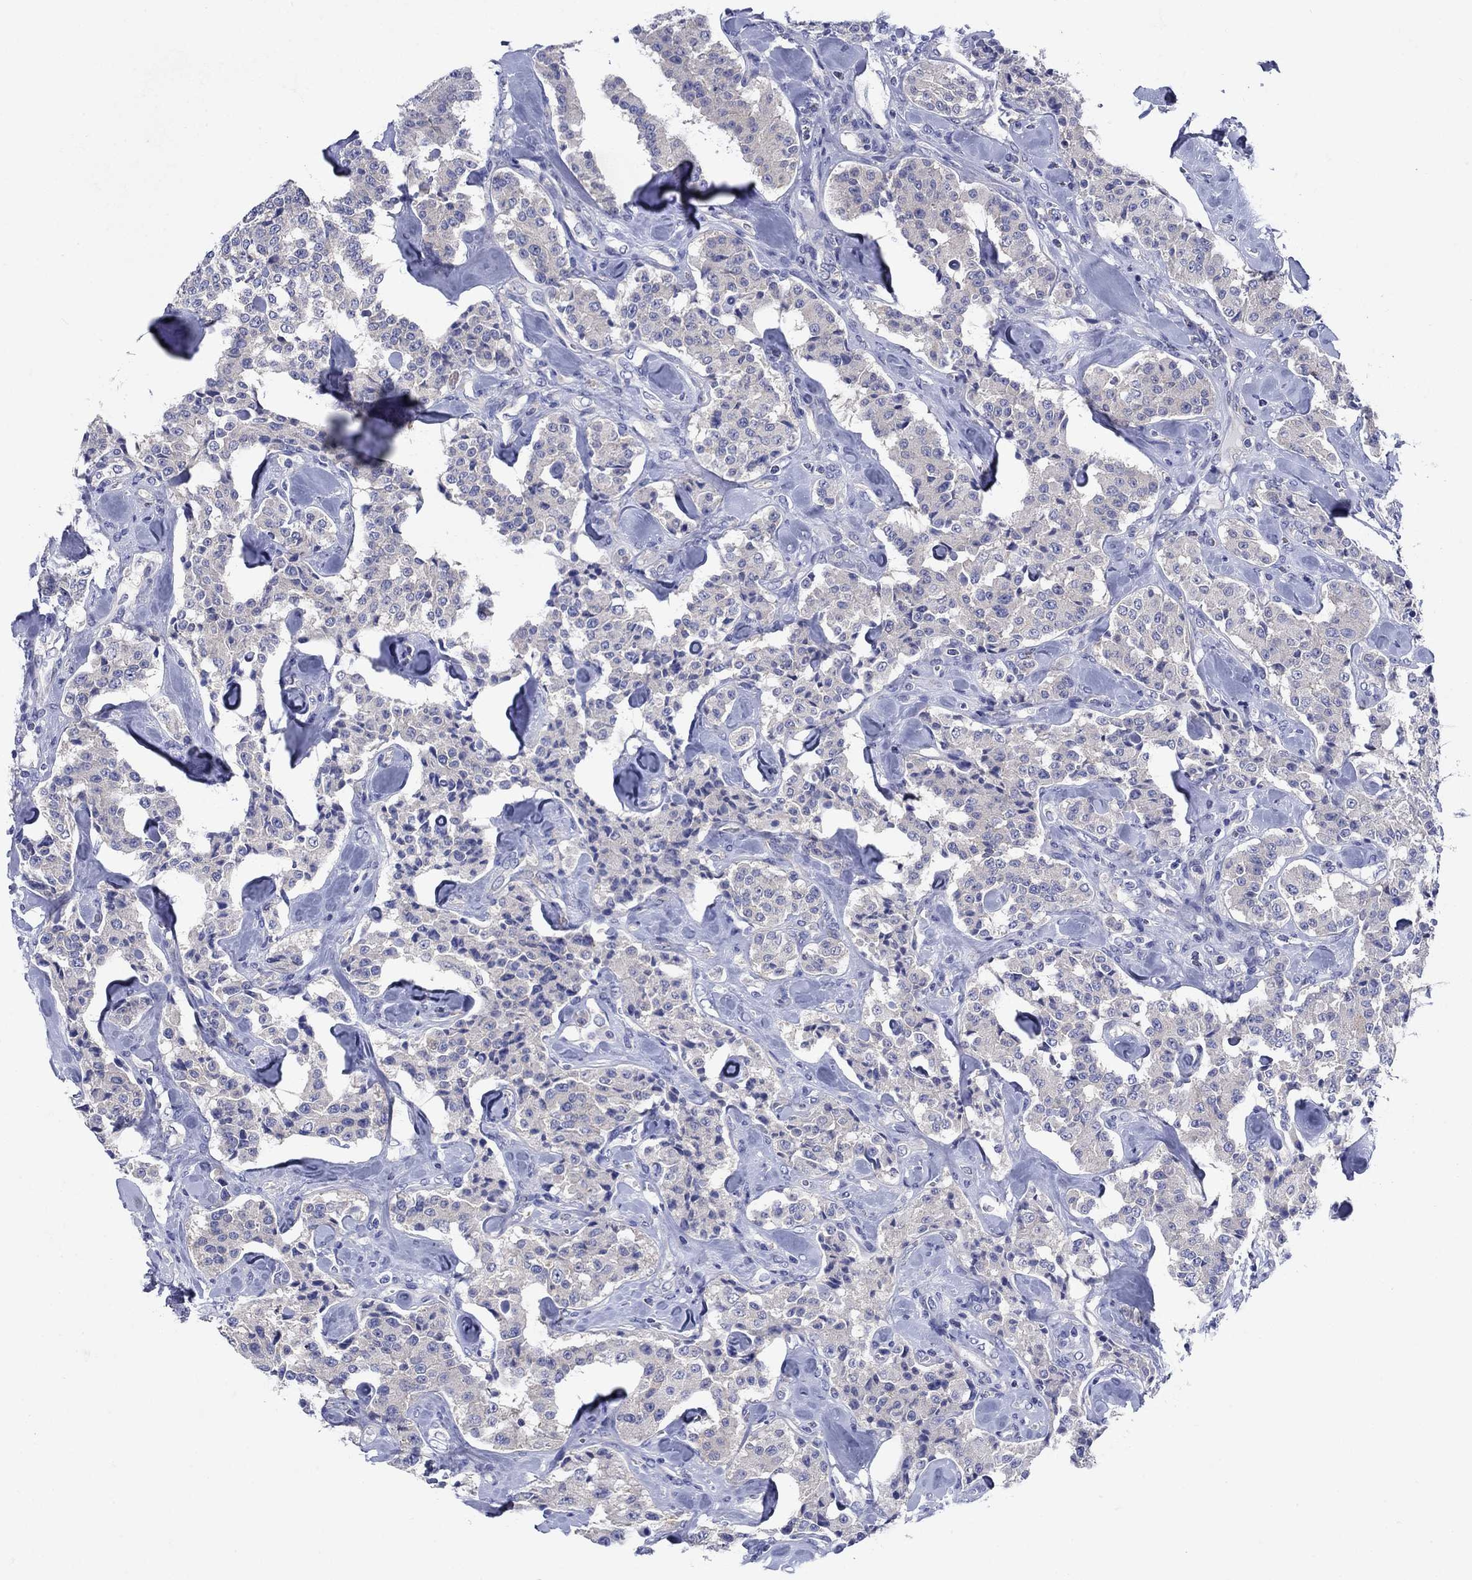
{"staining": {"intensity": "negative", "quantity": "none", "location": "none"}, "tissue": "carcinoid", "cell_type": "Tumor cells", "image_type": "cancer", "snomed": [{"axis": "morphology", "description": "Carcinoid, malignant, NOS"}, {"axis": "topography", "description": "Pancreas"}], "caption": "Protein analysis of carcinoid demonstrates no significant expression in tumor cells.", "gene": "SULT2B1", "patient": {"sex": "male", "age": 41}}